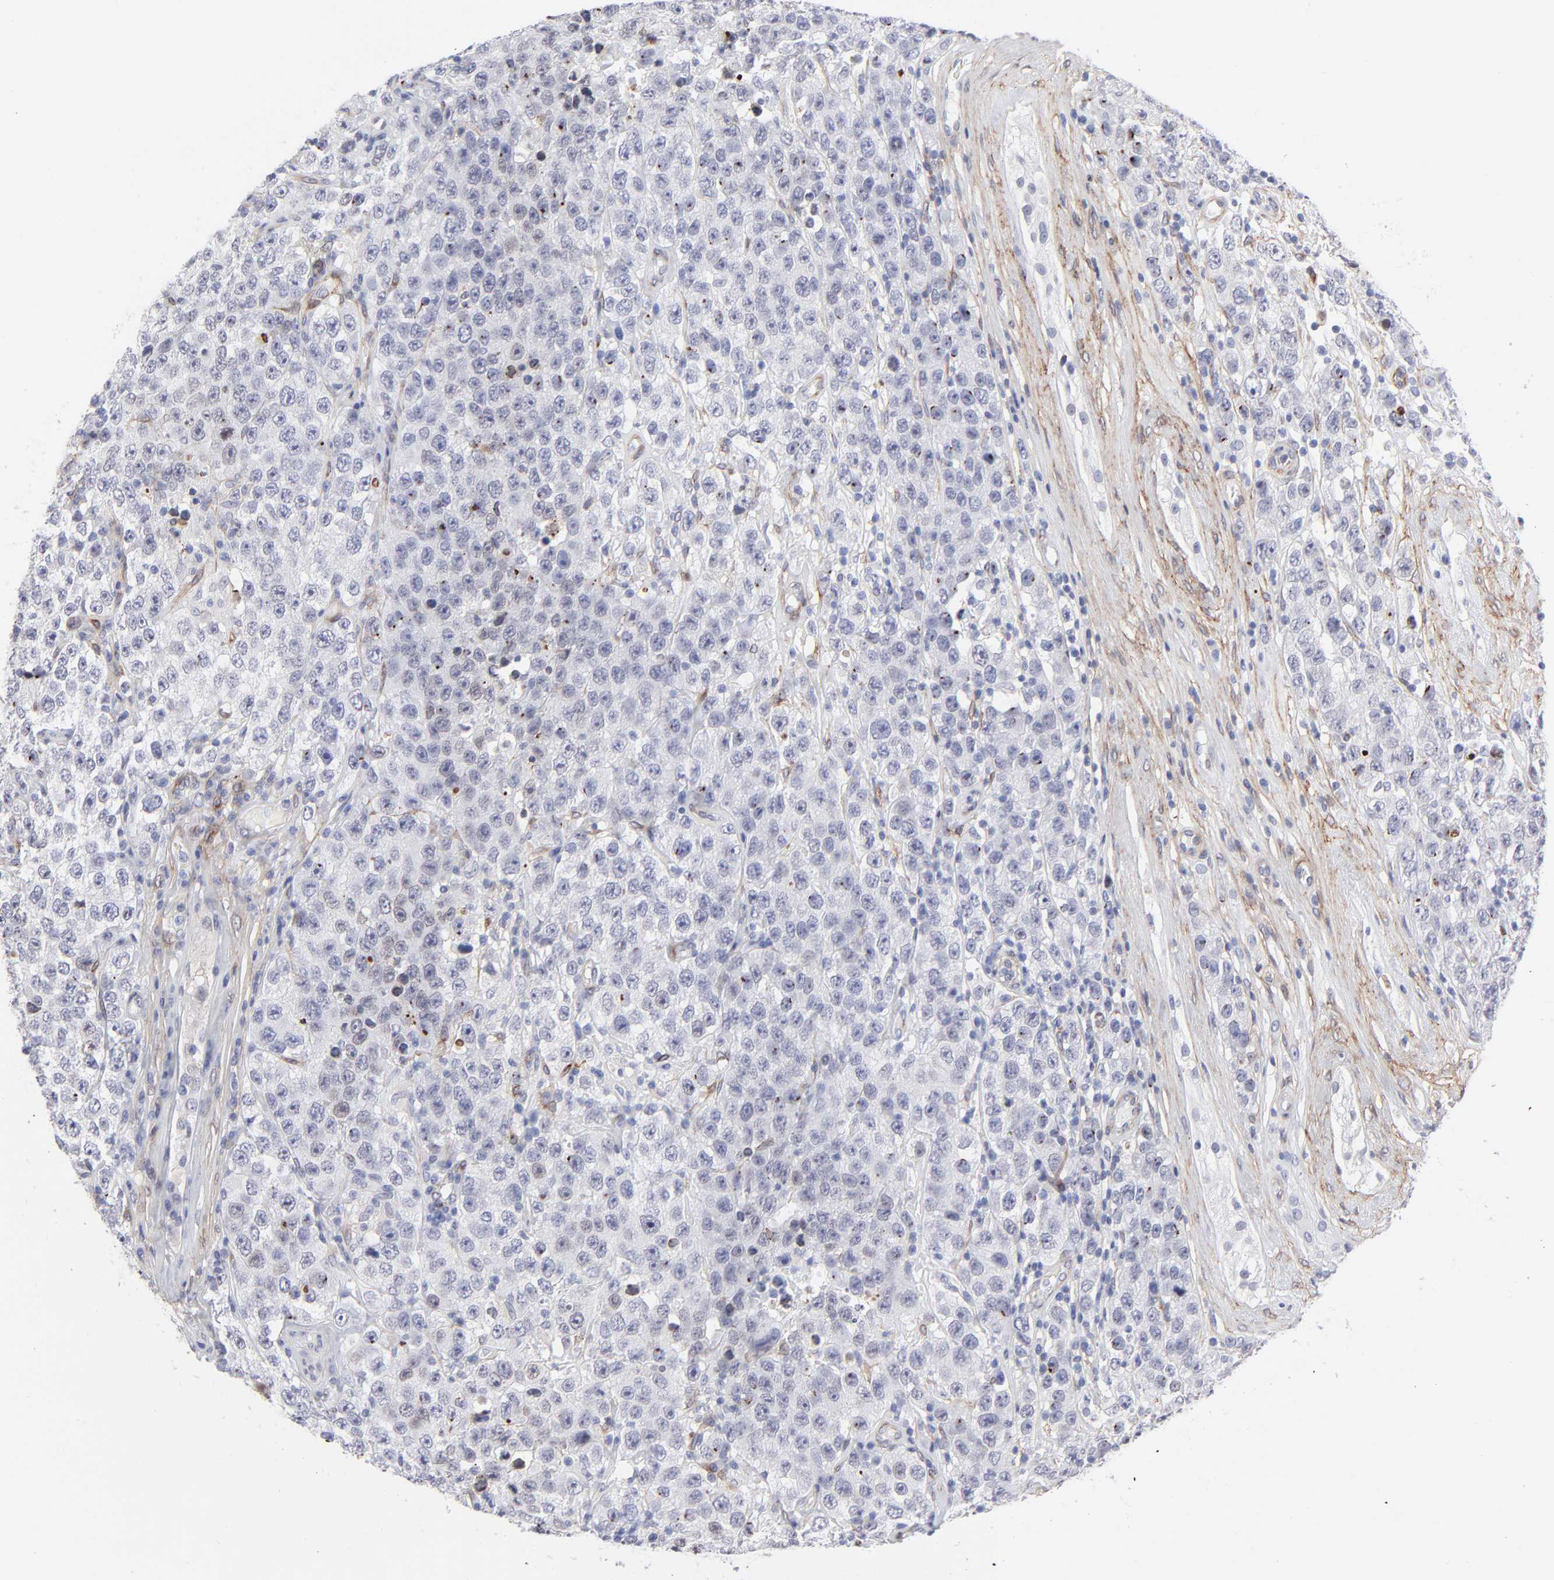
{"staining": {"intensity": "strong", "quantity": "<25%", "location": "nuclear"}, "tissue": "testis cancer", "cell_type": "Tumor cells", "image_type": "cancer", "snomed": [{"axis": "morphology", "description": "Seminoma, NOS"}, {"axis": "topography", "description": "Testis"}], "caption": "Tumor cells reveal medium levels of strong nuclear staining in approximately <25% of cells in testis cancer. (DAB IHC, brown staining for protein, blue staining for nuclei).", "gene": "PDGFRB", "patient": {"sex": "male", "age": 52}}